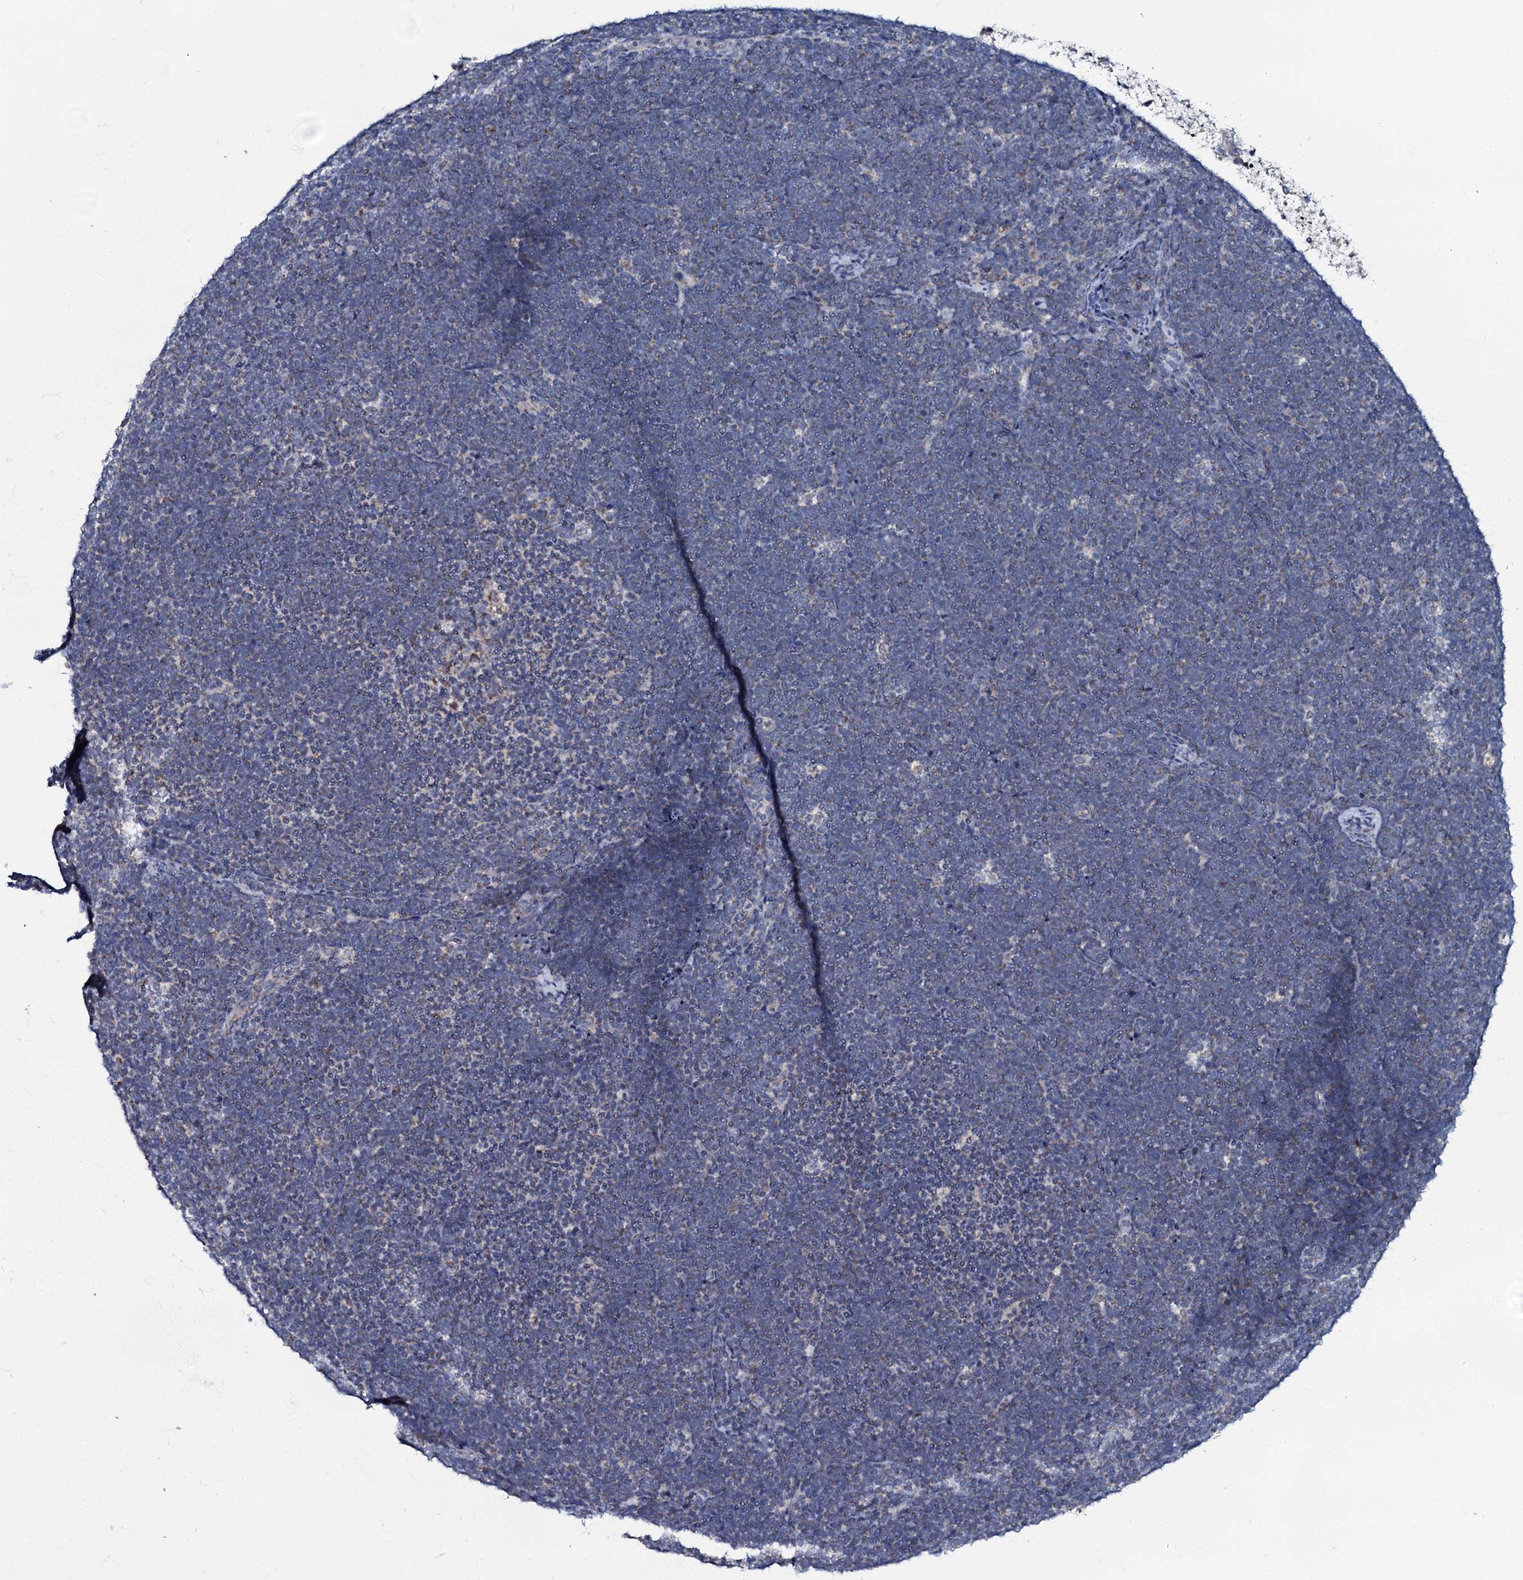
{"staining": {"intensity": "negative", "quantity": "none", "location": "none"}, "tissue": "lymphoma", "cell_type": "Tumor cells", "image_type": "cancer", "snomed": [{"axis": "morphology", "description": "Malignant lymphoma, non-Hodgkin's type, High grade"}, {"axis": "topography", "description": "Lymph node"}], "caption": "Tumor cells show no significant expression in high-grade malignant lymphoma, non-Hodgkin's type. The staining was performed using DAB (3,3'-diaminobenzidine) to visualize the protein expression in brown, while the nuclei were stained in blue with hematoxylin (Magnification: 20x).", "gene": "MRPL51", "patient": {"sex": "male", "age": 13}}